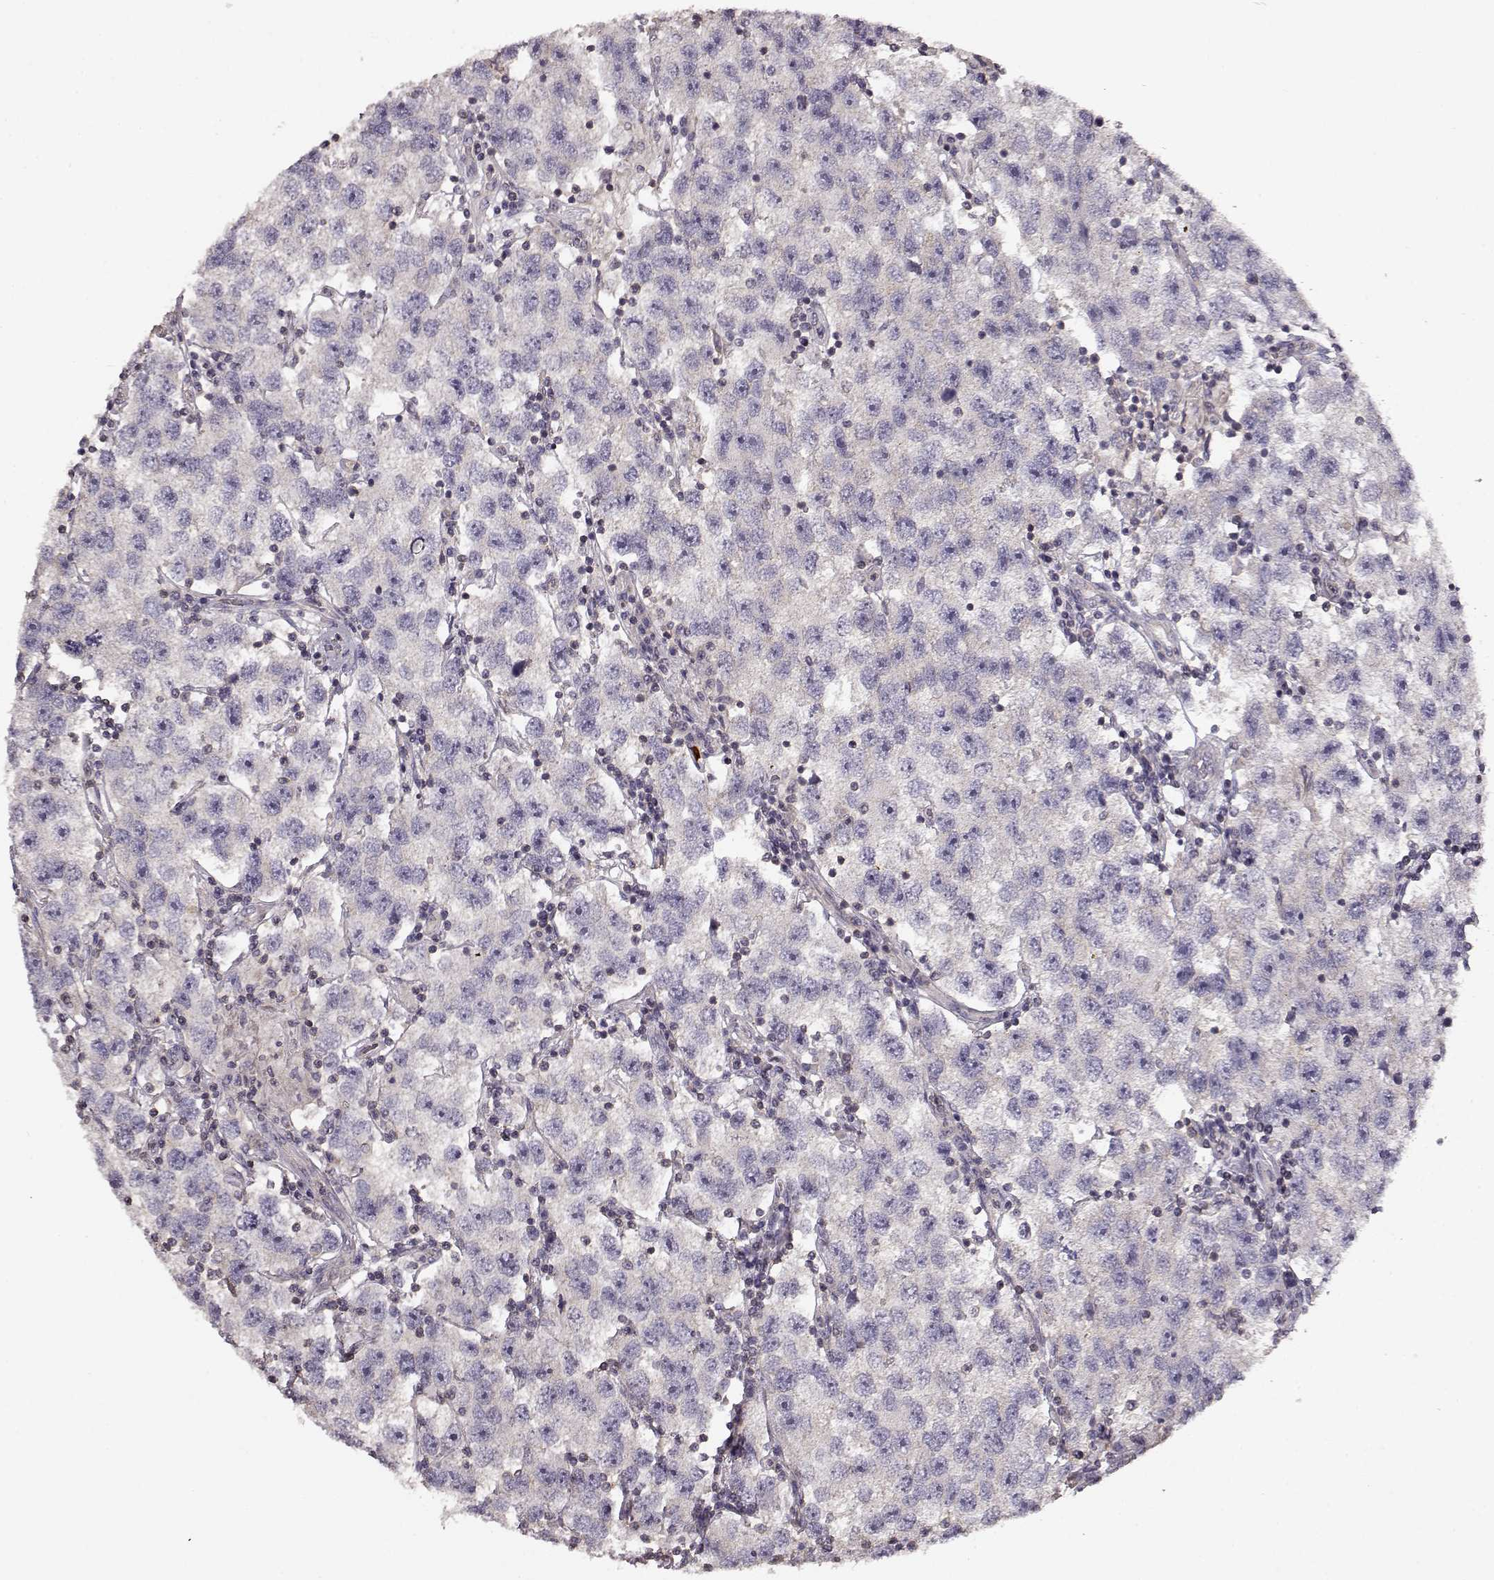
{"staining": {"intensity": "negative", "quantity": "none", "location": "none"}, "tissue": "testis cancer", "cell_type": "Tumor cells", "image_type": "cancer", "snomed": [{"axis": "morphology", "description": "Seminoma, NOS"}, {"axis": "topography", "description": "Testis"}], "caption": "An immunohistochemistry (IHC) micrograph of testis cancer (seminoma) is shown. There is no staining in tumor cells of testis cancer (seminoma). (DAB (3,3'-diaminobenzidine) IHC, high magnification).", "gene": "ERBB3", "patient": {"sex": "male", "age": 26}}